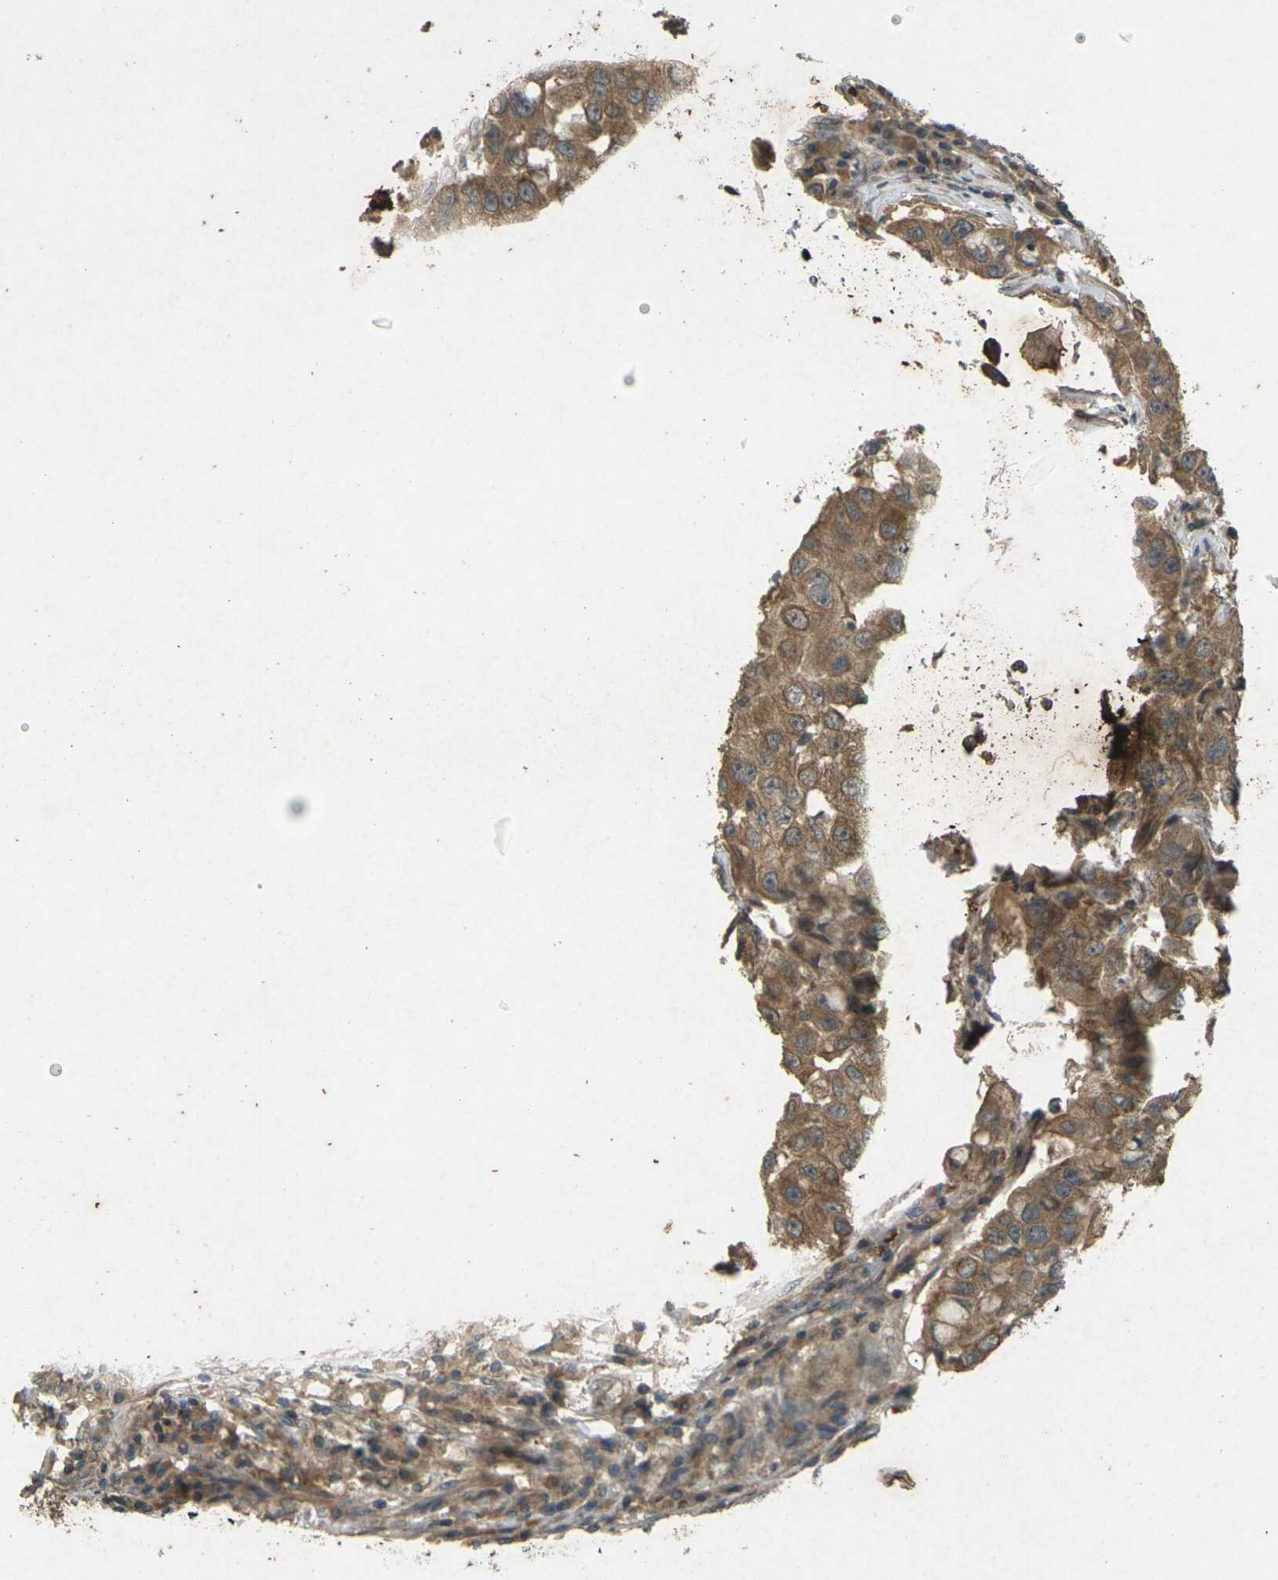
{"staining": {"intensity": "moderate", "quantity": ">75%", "location": "cytoplasmic/membranous"}, "tissue": "breast cancer", "cell_type": "Tumor cells", "image_type": "cancer", "snomed": [{"axis": "morphology", "description": "Duct carcinoma"}, {"axis": "topography", "description": "Breast"}], "caption": "Immunohistochemistry photomicrograph of human invasive ductal carcinoma (breast) stained for a protein (brown), which reveals medium levels of moderate cytoplasmic/membranous staining in approximately >75% of tumor cells.", "gene": "TAP1", "patient": {"sex": "female", "age": 27}}